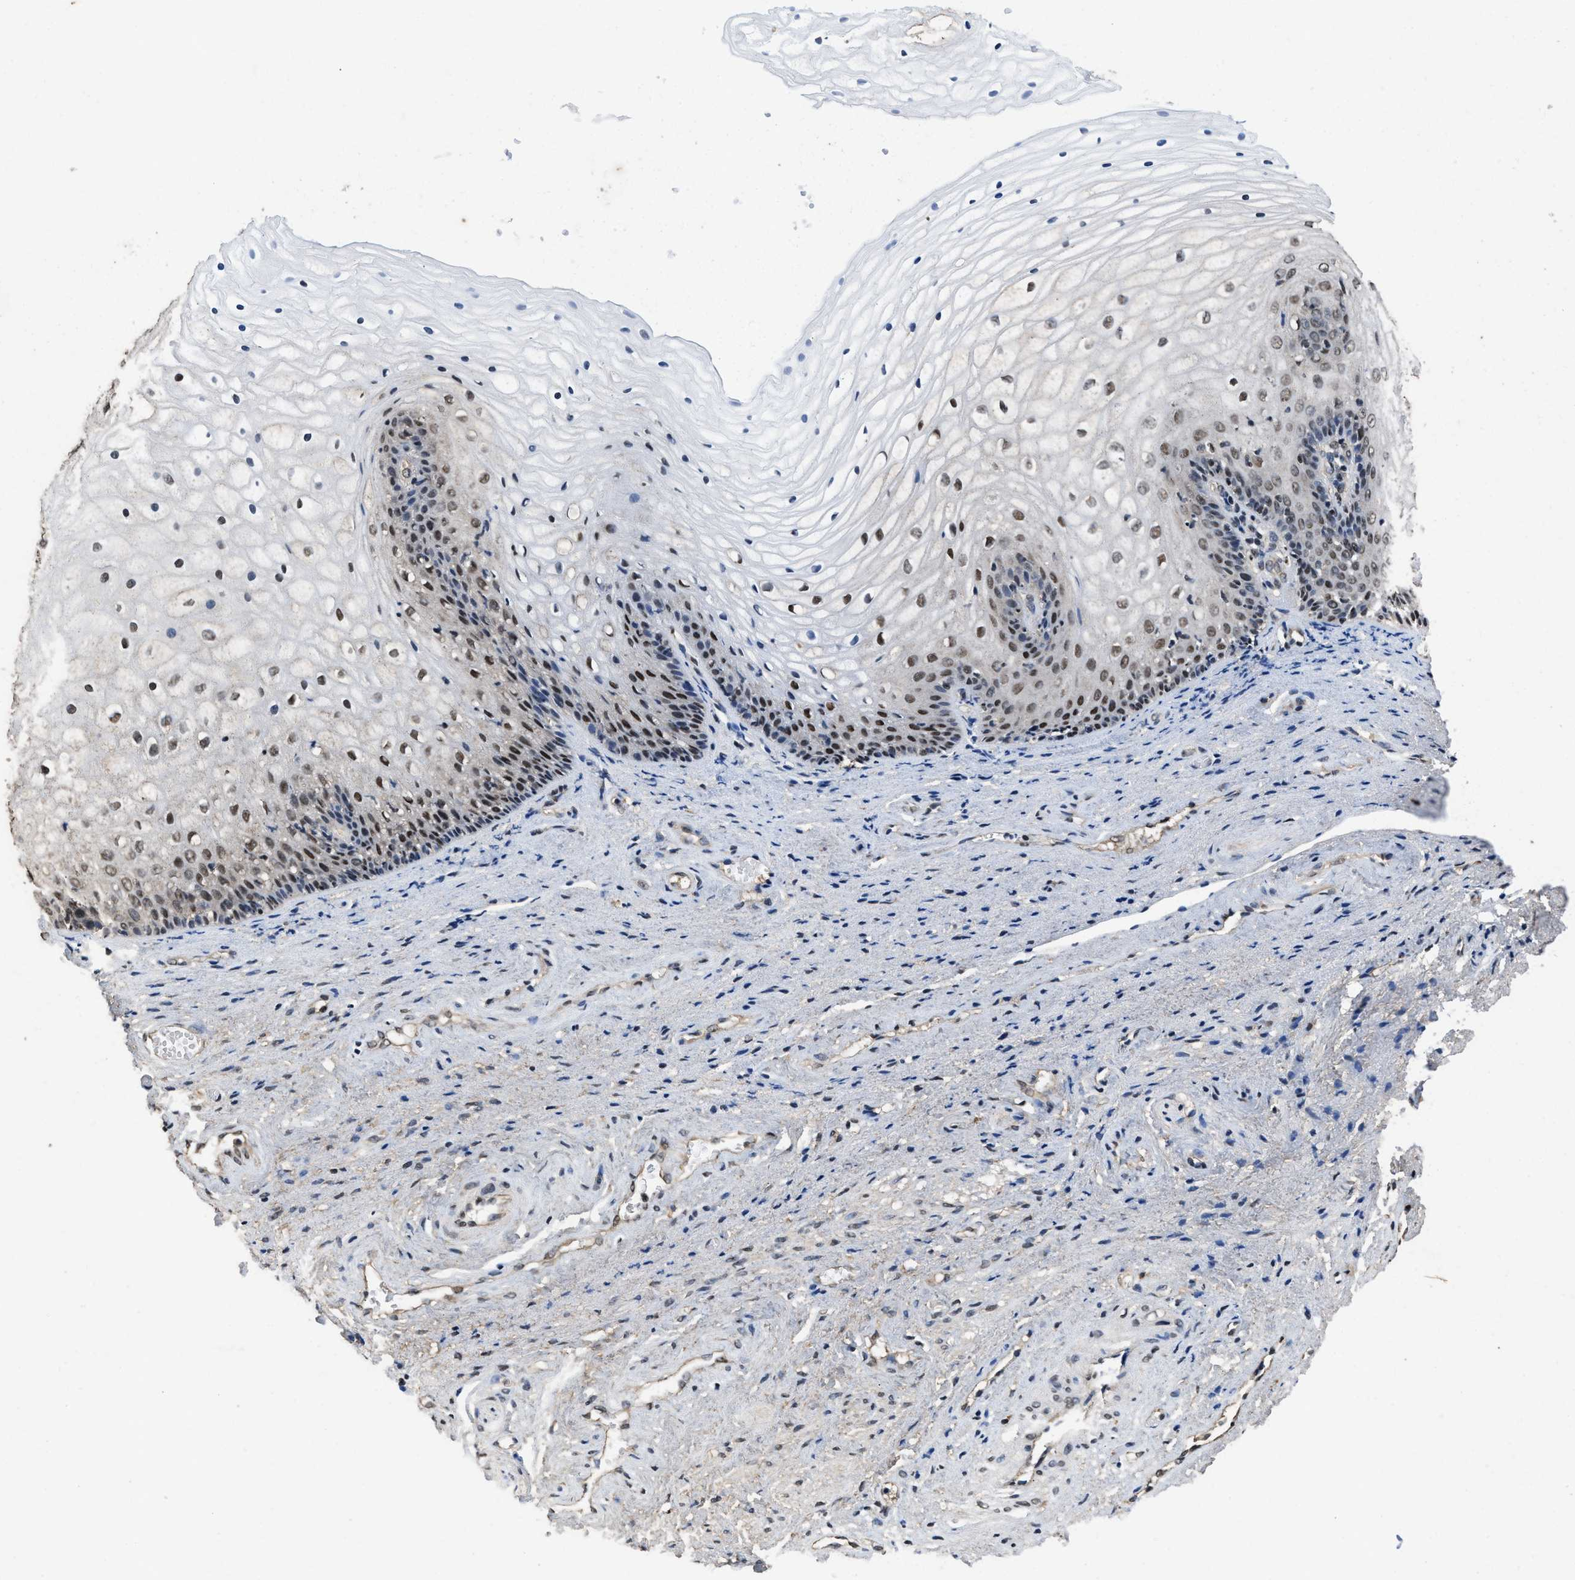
{"staining": {"intensity": "moderate", "quantity": ">75%", "location": "cytoplasmic/membranous"}, "tissue": "vagina", "cell_type": "Squamous epithelial cells", "image_type": "normal", "snomed": [{"axis": "morphology", "description": "Normal tissue, NOS"}, {"axis": "topography", "description": "Vagina"}], "caption": "Immunohistochemical staining of benign vagina exhibits >75% levels of moderate cytoplasmic/membranous protein expression in about >75% of squamous epithelial cells. (brown staining indicates protein expression, while blue staining denotes nuclei).", "gene": "SAFB", "patient": {"sex": "female", "age": 34}}